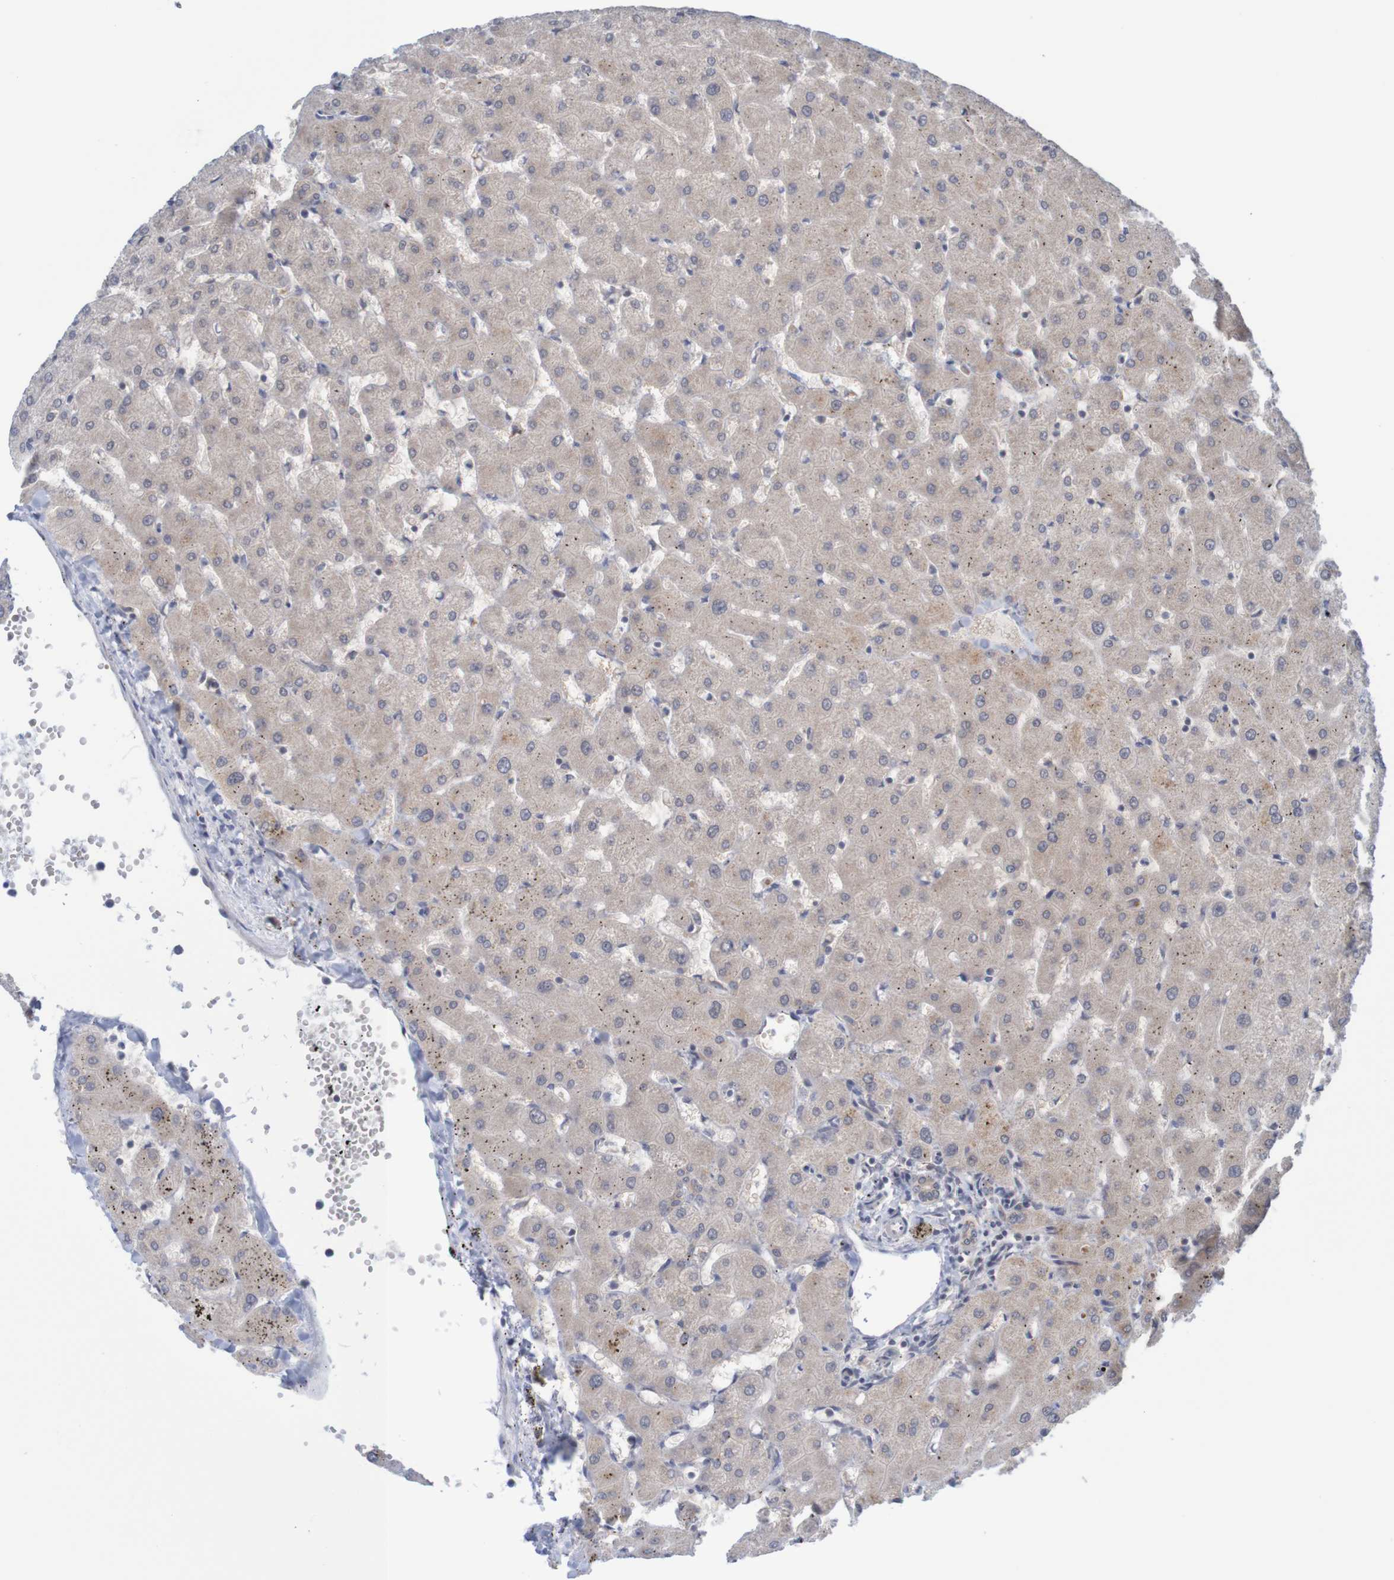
{"staining": {"intensity": "weak", "quantity": "<25%", "location": "cytoplasmic/membranous"}, "tissue": "liver", "cell_type": "Cholangiocytes", "image_type": "normal", "snomed": [{"axis": "morphology", "description": "Normal tissue, NOS"}, {"axis": "topography", "description": "Liver"}], "caption": "This is an immunohistochemistry (IHC) photomicrograph of unremarkable human liver. There is no staining in cholangiocytes.", "gene": "ANKK1", "patient": {"sex": "female", "age": 63}}